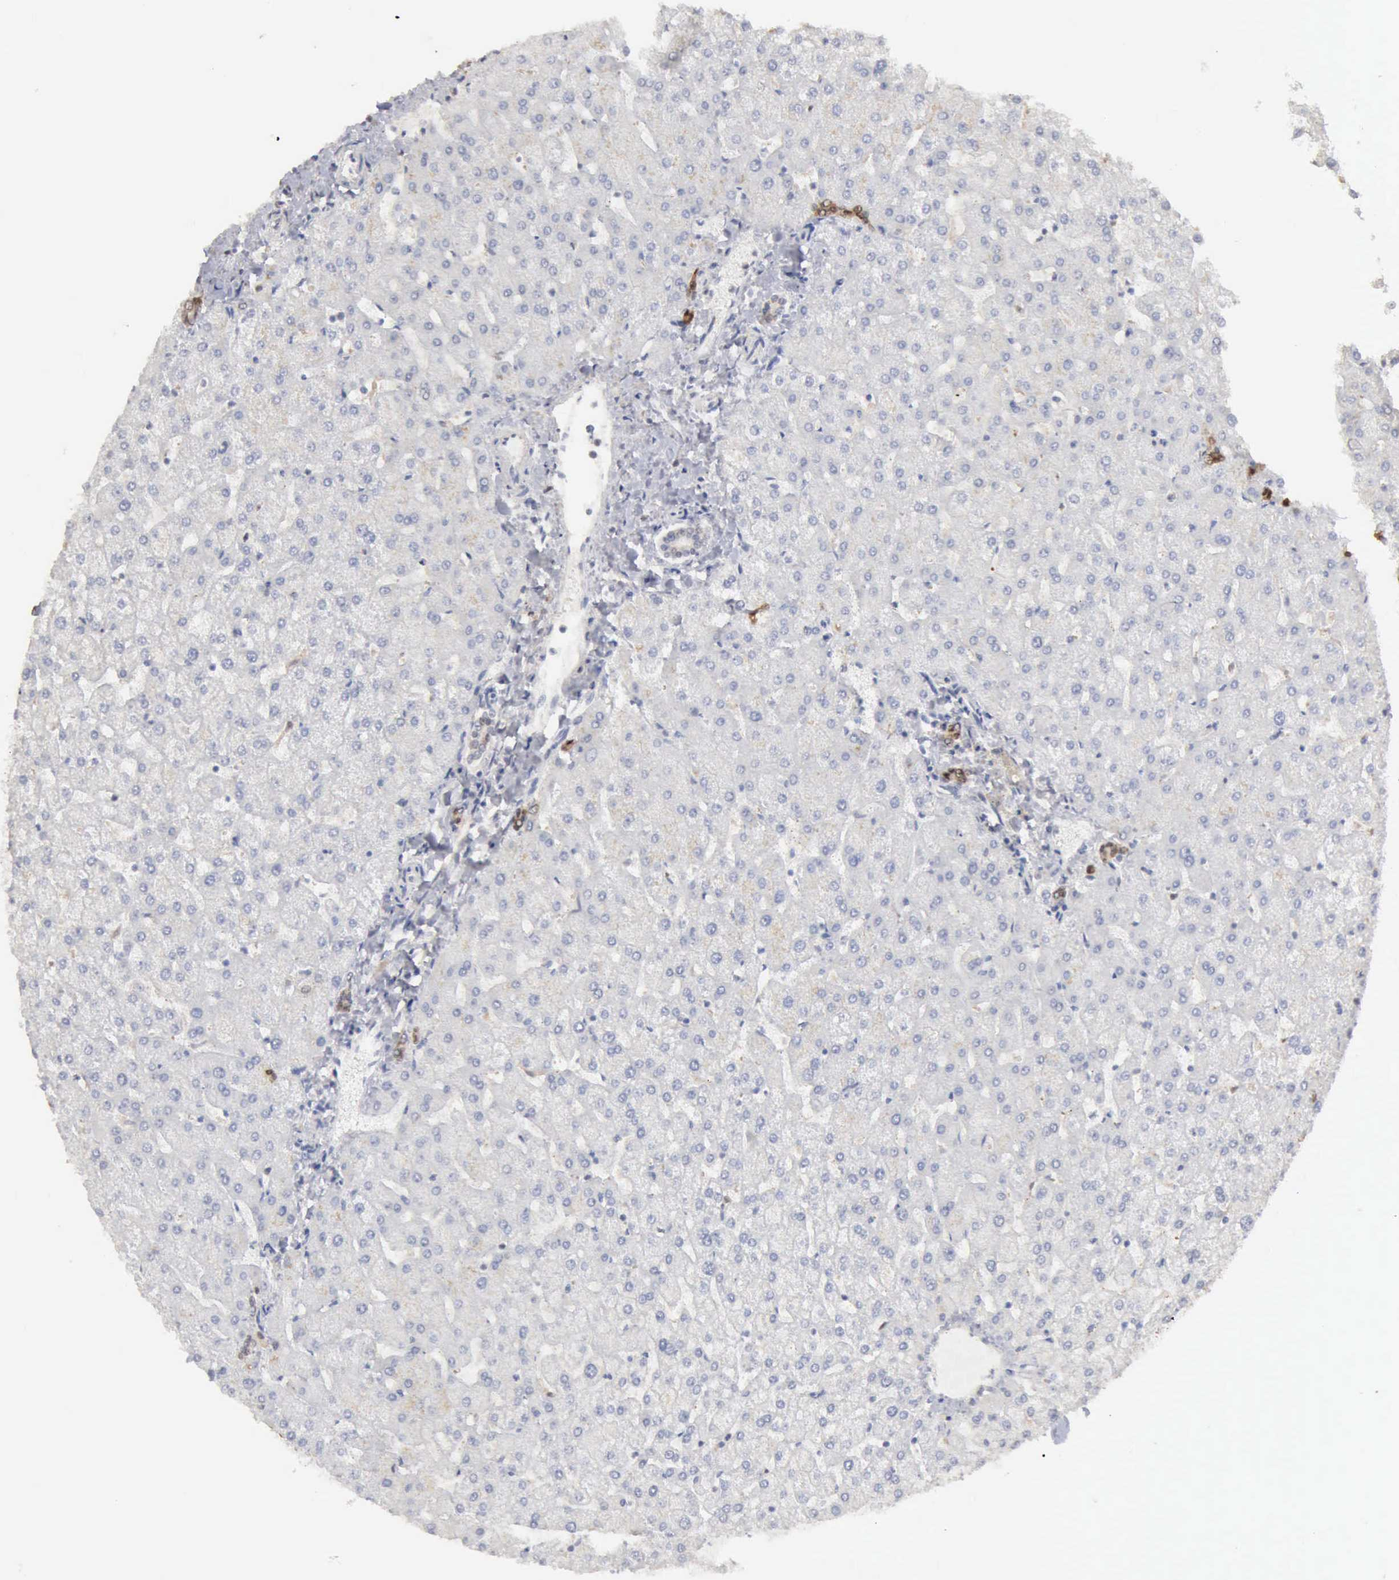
{"staining": {"intensity": "negative", "quantity": "none", "location": "none"}, "tissue": "liver", "cell_type": "Cholangiocytes", "image_type": "normal", "snomed": [{"axis": "morphology", "description": "Normal tissue, NOS"}, {"axis": "topography", "description": "Liver"}], "caption": "This is a micrograph of immunohistochemistry (IHC) staining of unremarkable liver, which shows no positivity in cholangiocytes.", "gene": "STAT1", "patient": {"sex": "female", "age": 32}}